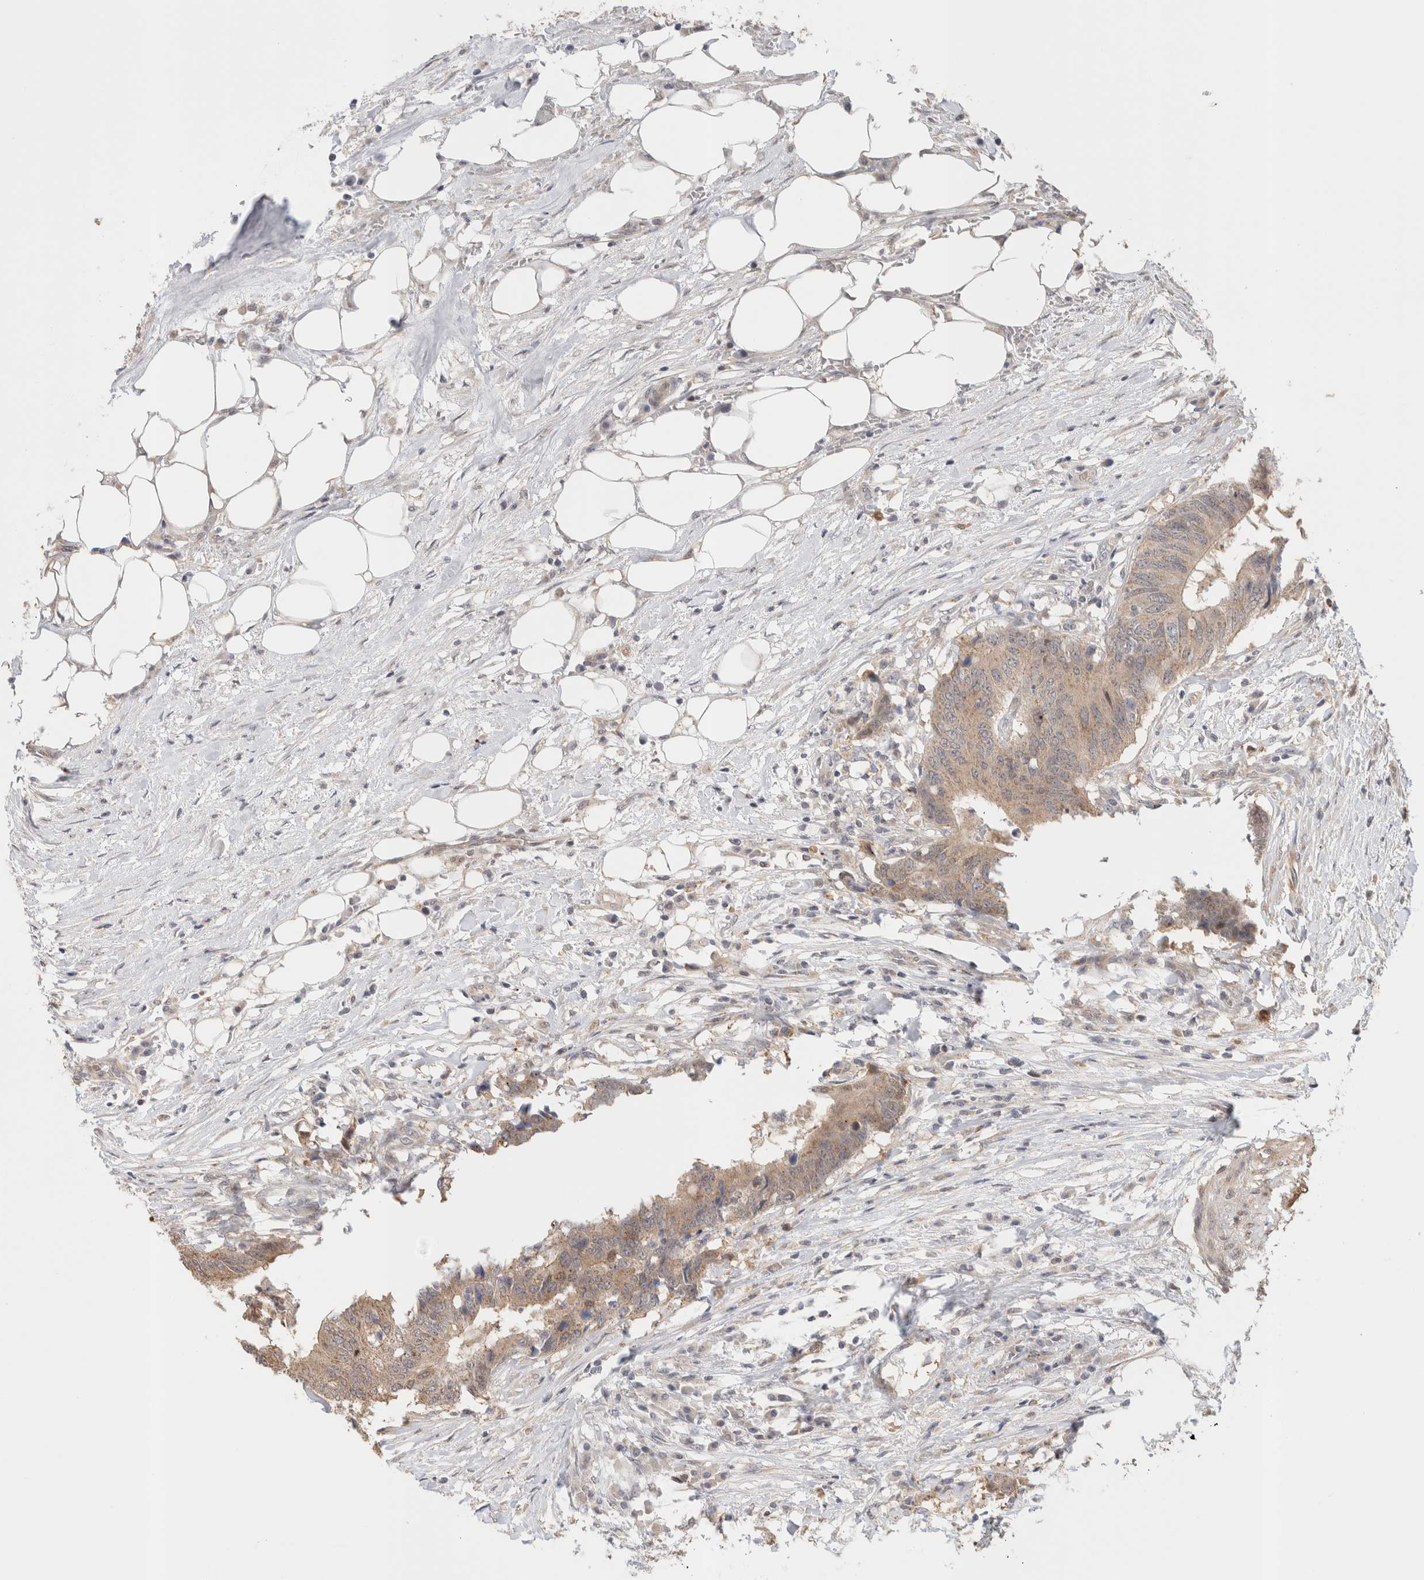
{"staining": {"intensity": "weak", "quantity": ">75%", "location": "cytoplasmic/membranous"}, "tissue": "colorectal cancer", "cell_type": "Tumor cells", "image_type": "cancer", "snomed": [{"axis": "morphology", "description": "Adenocarcinoma, NOS"}, {"axis": "topography", "description": "Colon"}], "caption": "Colorectal adenocarcinoma stained with DAB immunohistochemistry shows low levels of weak cytoplasmic/membranous positivity in about >75% of tumor cells.", "gene": "OTUD6B", "patient": {"sex": "male", "age": 56}}